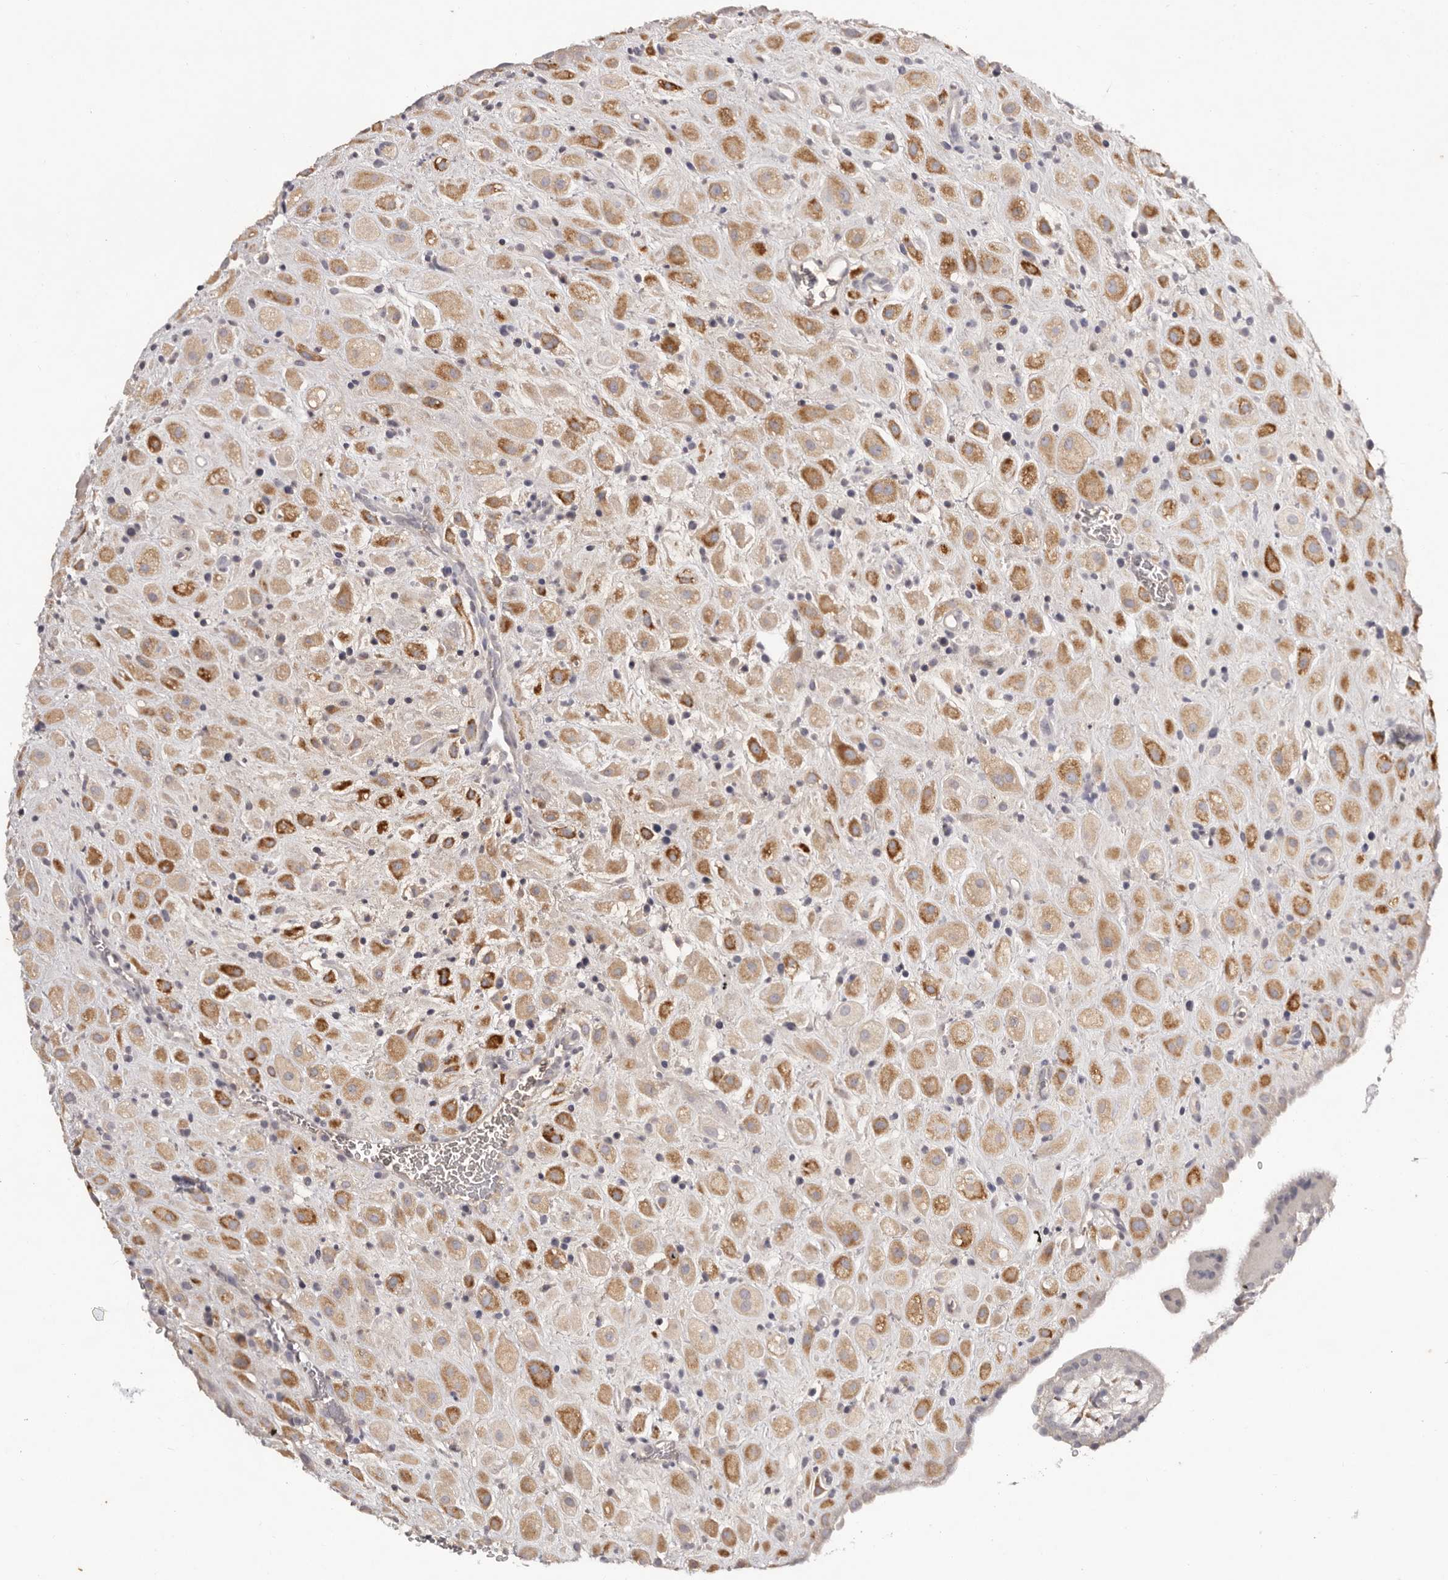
{"staining": {"intensity": "moderate", "quantity": ">75%", "location": "cytoplasmic/membranous"}, "tissue": "placenta", "cell_type": "Decidual cells", "image_type": "normal", "snomed": [{"axis": "morphology", "description": "Normal tissue, NOS"}, {"axis": "topography", "description": "Placenta"}], "caption": "Immunohistochemical staining of unremarkable placenta demonstrates >75% levels of moderate cytoplasmic/membranous protein staining in about >75% of decidual cells. The staining was performed using DAB, with brown indicating positive protein expression. Nuclei are stained blue with hematoxylin.", "gene": "SCUBE2", "patient": {"sex": "female", "age": 35}}